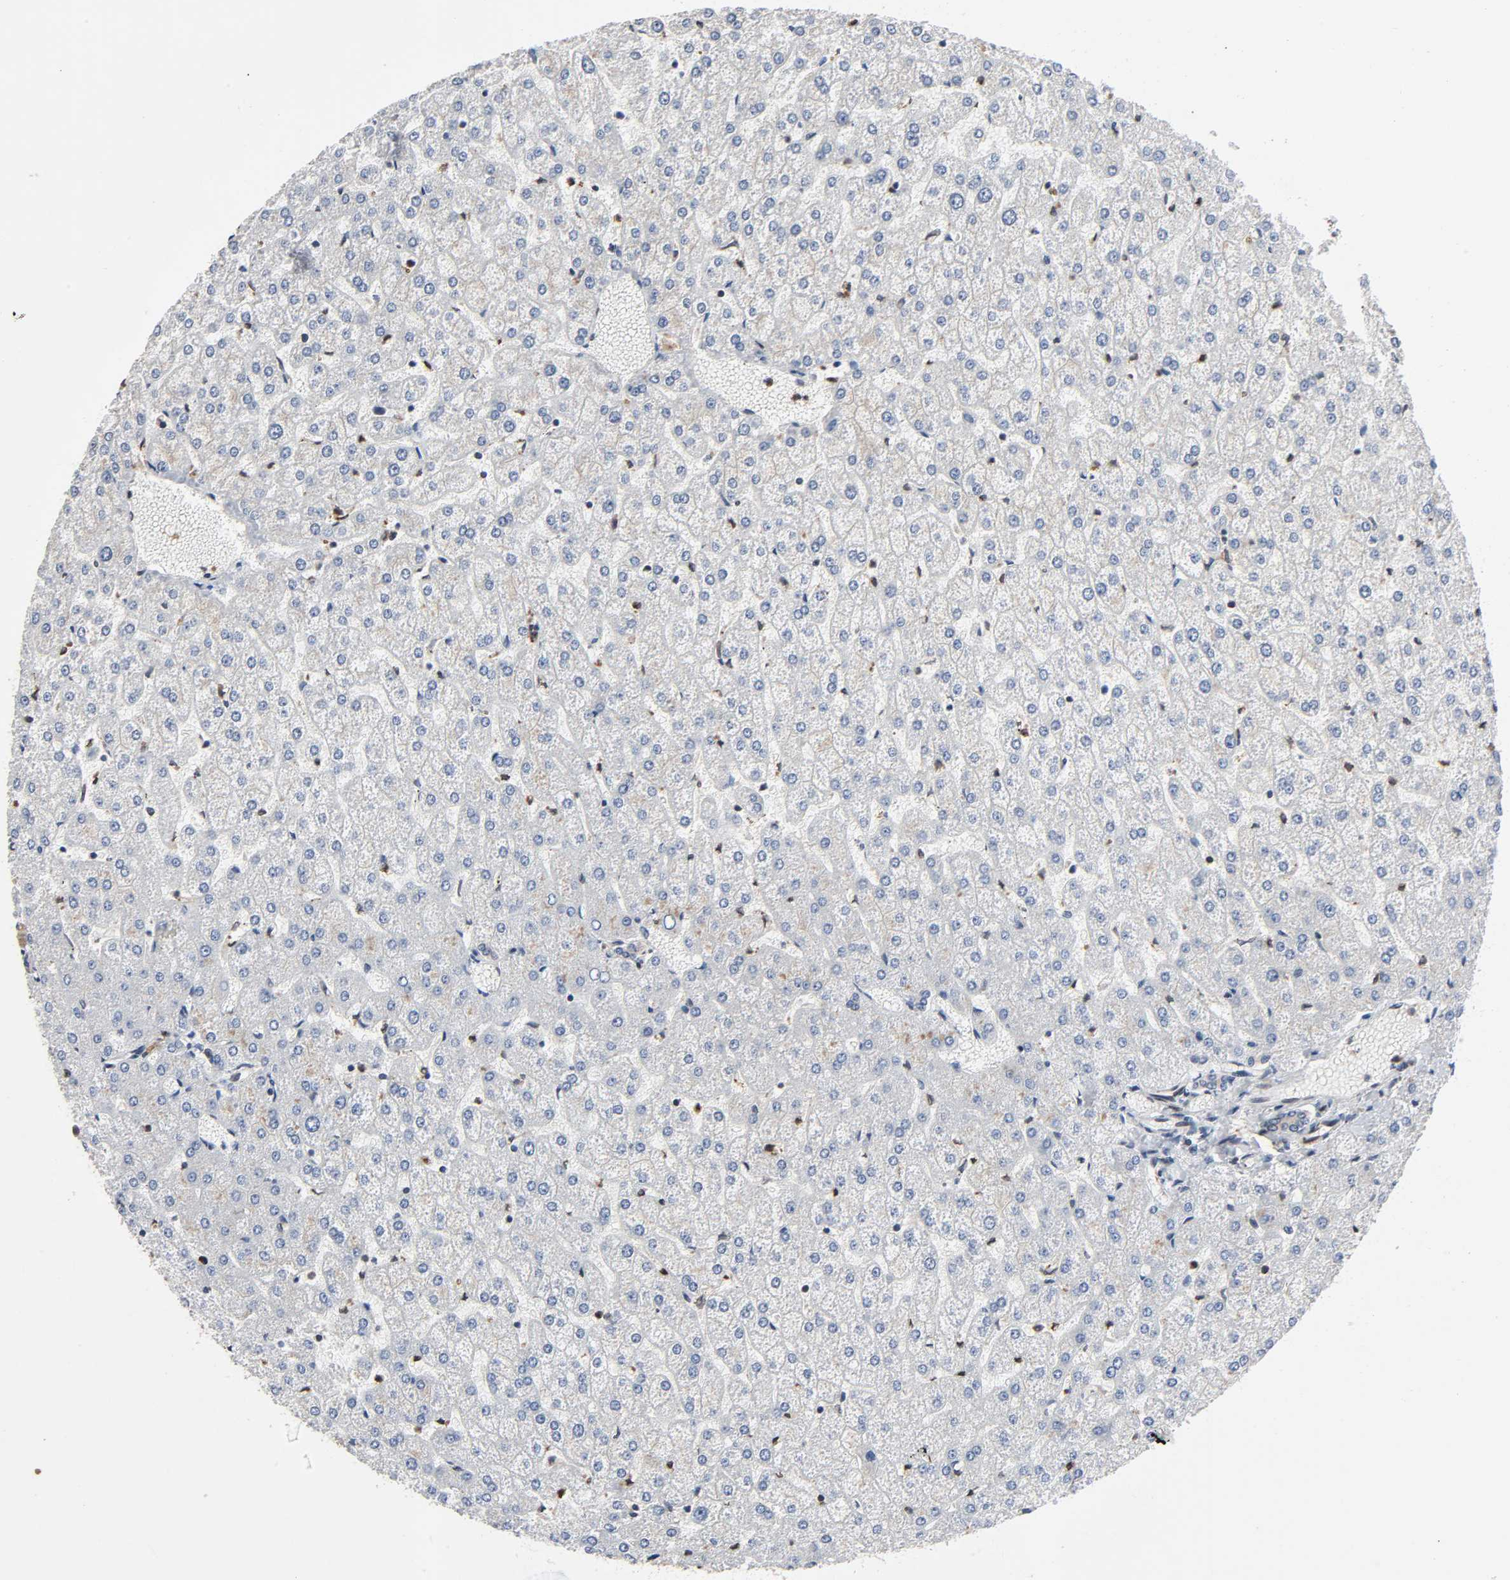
{"staining": {"intensity": "weak", "quantity": ">75%", "location": "cytoplasmic/membranous"}, "tissue": "liver", "cell_type": "Cholangiocytes", "image_type": "normal", "snomed": [{"axis": "morphology", "description": "Normal tissue, NOS"}, {"axis": "topography", "description": "Liver"}], "caption": "This is a histology image of IHC staining of benign liver, which shows weak positivity in the cytoplasmic/membranous of cholangiocytes.", "gene": "CCDC175", "patient": {"sex": "female", "age": 32}}